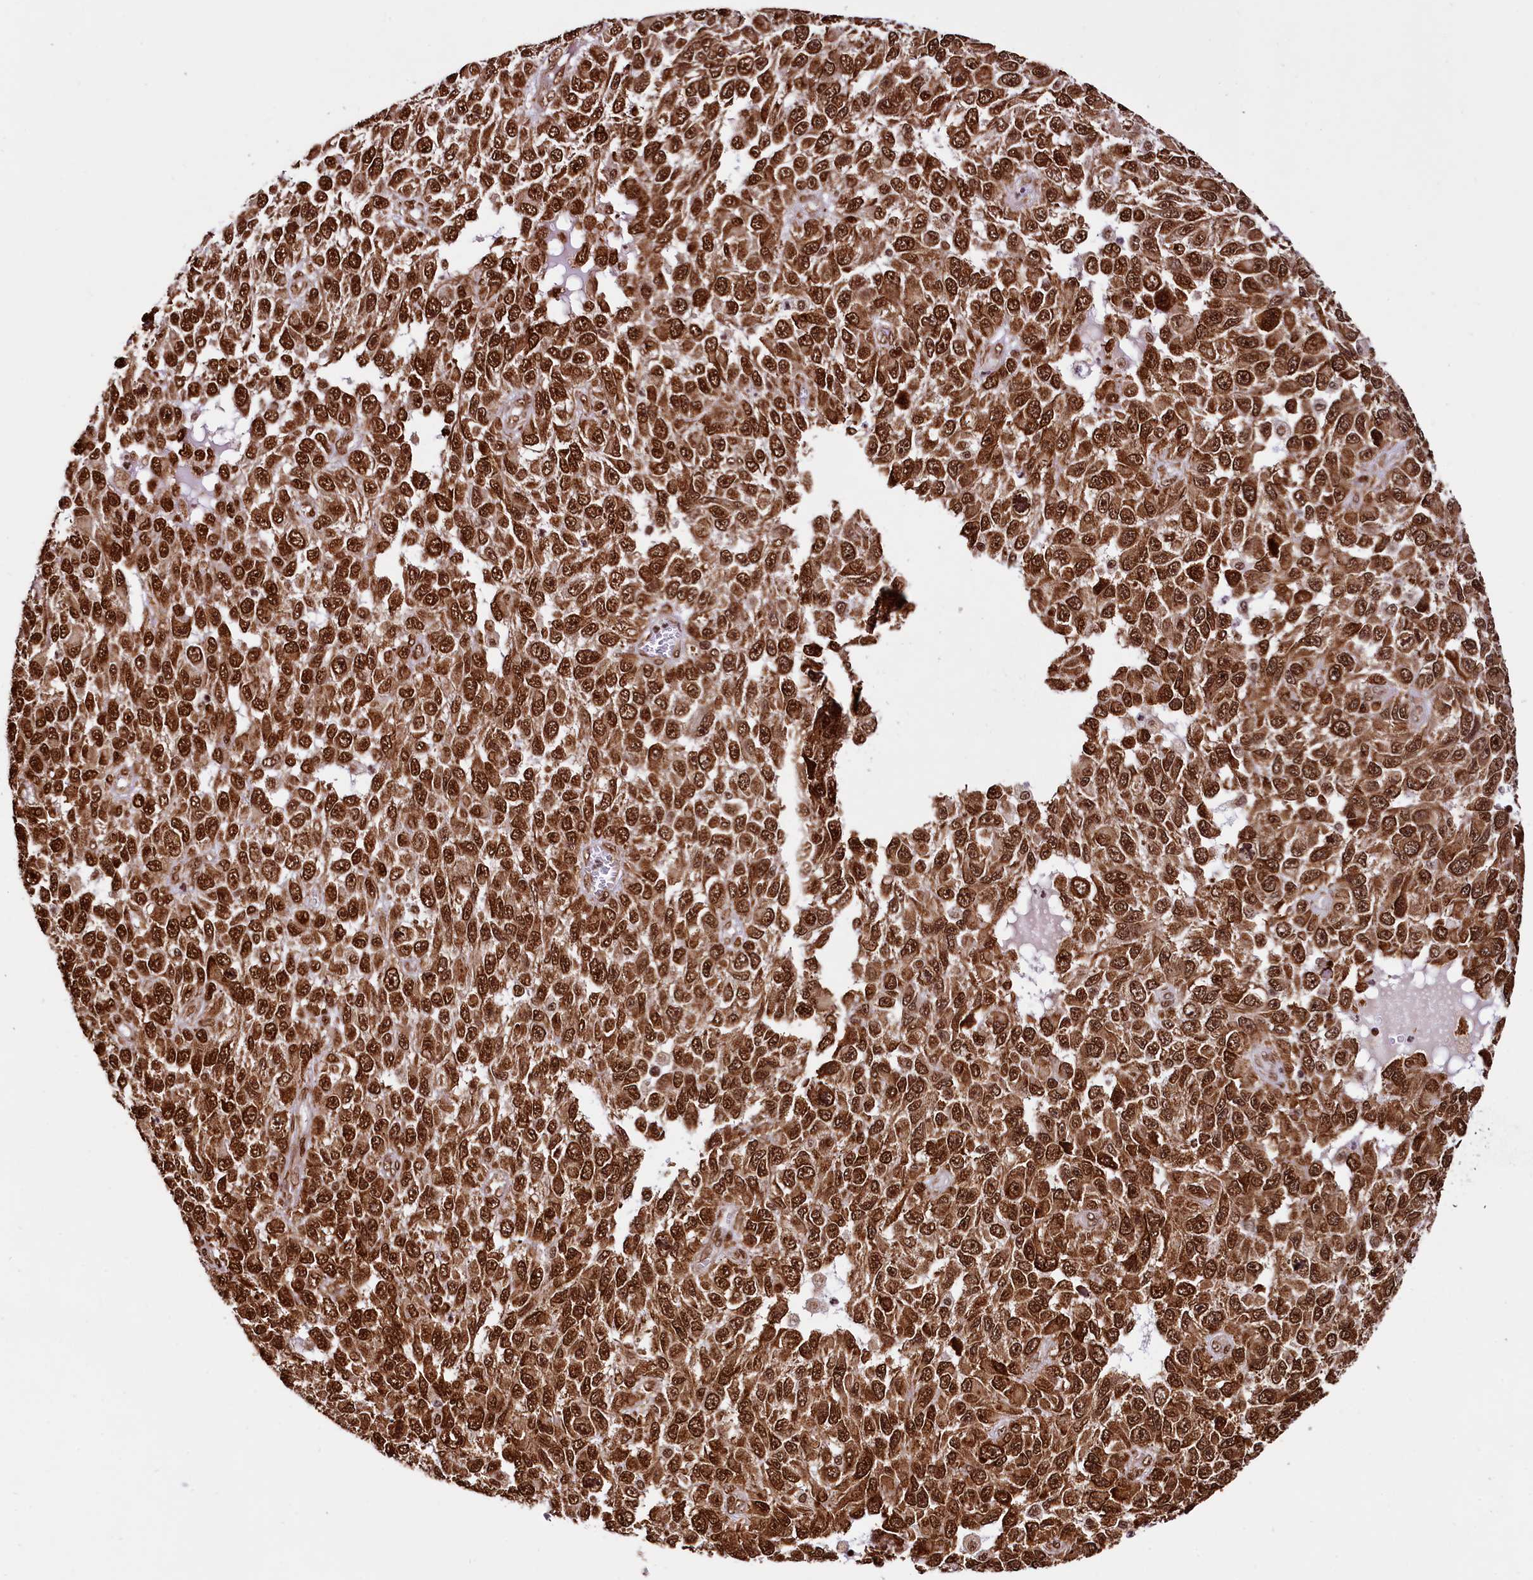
{"staining": {"intensity": "strong", "quantity": ">75%", "location": "cytoplasmic/membranous,nuclear"}, "tissue": "melanoma", "cell_type": "Tumor cells", "image_type": "cancer", "snomed": [{"axis": "morphology", "description": "Normal tissue, NOS"}, {"axis": "morphology", "description": "Malignant melanoma, NOS"}, {"axis": "topography", "description": "Skin"}], "caption": "Protein expression analysis of human melanoma reveals strong cytoplasmic/membranous and nuclear positivity in approximately >75% of tumor cells.", "gene": "PDS5B", "patient": {"sex": "female", "age": 96}}